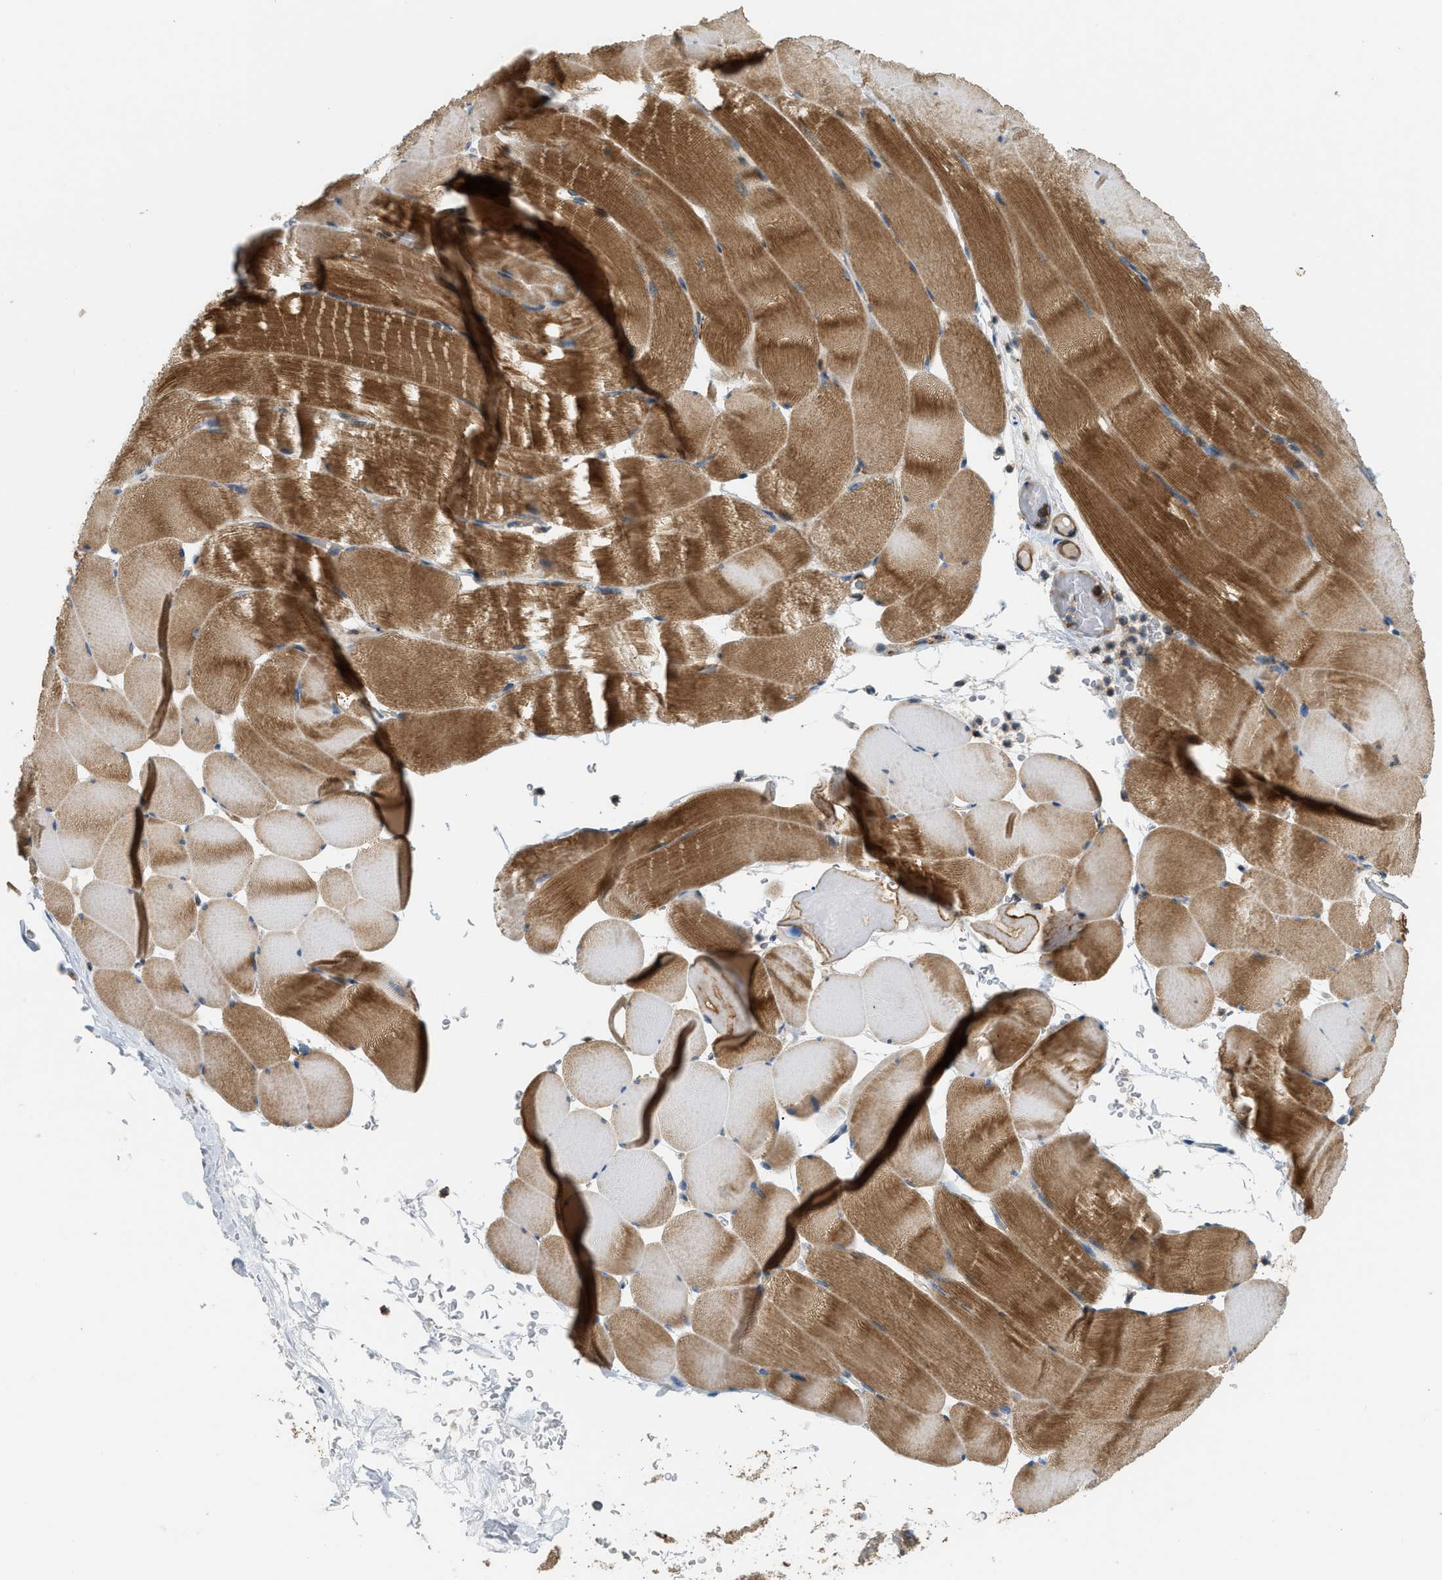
{"staining": {"intensity": "moderate", "quantity": ">75%", "location": "cytoplasmic/membranous"}, "tissue": "skeletal muscle", "cell_type": "Myocytes", "image_type": "normal", "snomed": [{"axis": "morphology", "description": "Normal tissue, NOS"}, {"axis": "topography", "description": "Skeletal muscle"}], "caption": "A micrograph showing moderate cytoplasmic/membranous expression in approximately >75% of myocytes in benign skeletal muscle, as visualized by brown immunohistochemical staining.", "gene": "BTN3A2", "patient": {"sex": "male", "age": 62}}